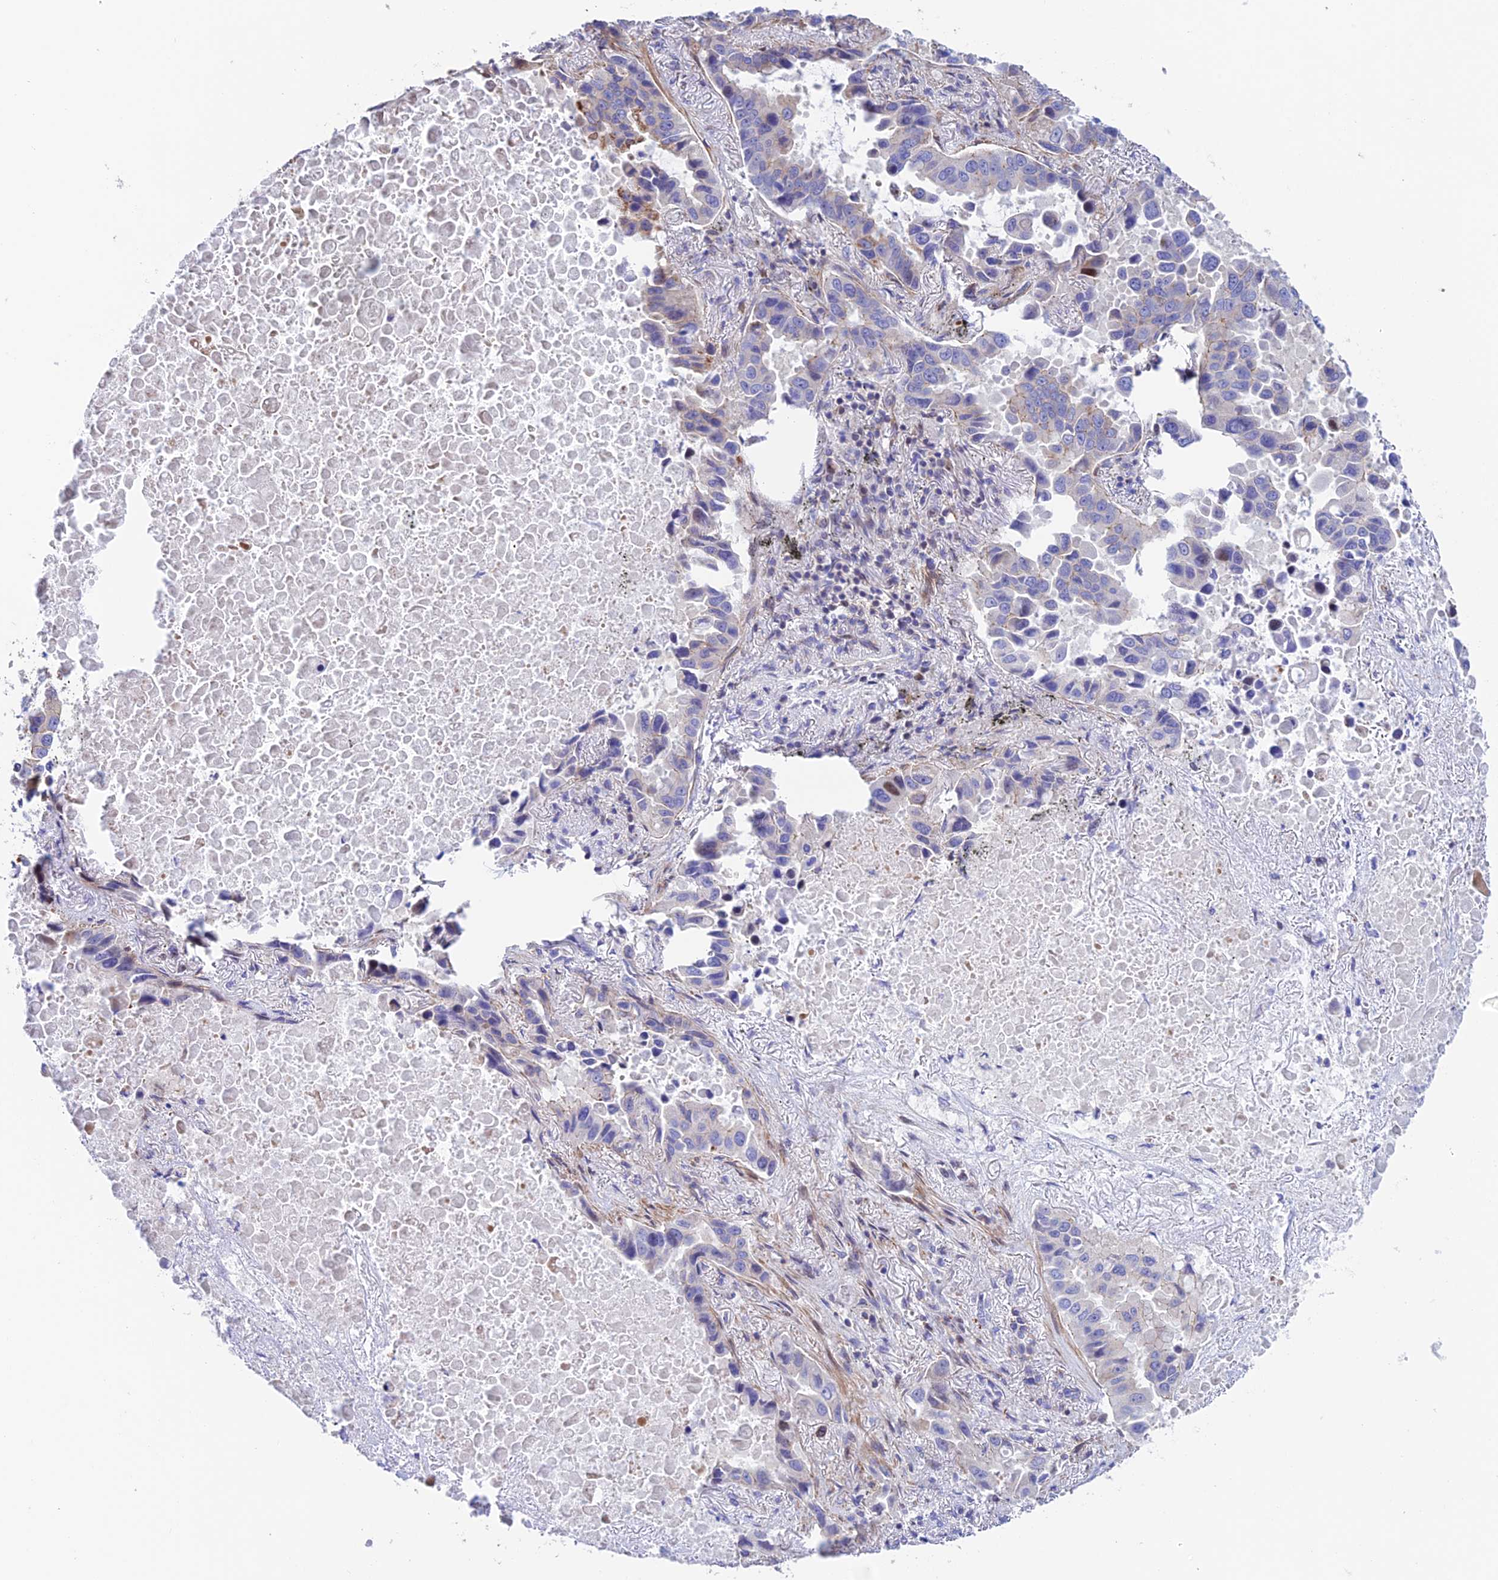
{"staining": {"intensity": "negative", "quantity": "none", "location": "none"}, "tissue": "lung cancer", "cell_type": "Tumor cells", "image_type": "cancer", "snomed": [{"axis": "morphology", "description": "Adenocarcinoma, NOS"}, {"axis": "topography", "description": "Lung"}], "caption": "This photomicrograph is of lung adenocarcinoma stained with immunohistochemistry (IHC) to label a protein in brown with the nuclei are counter-stained blue. There is no positivity in tumor cells.", "gene": "PRIM1", "patient": {"sex": "male", "age": 64}}